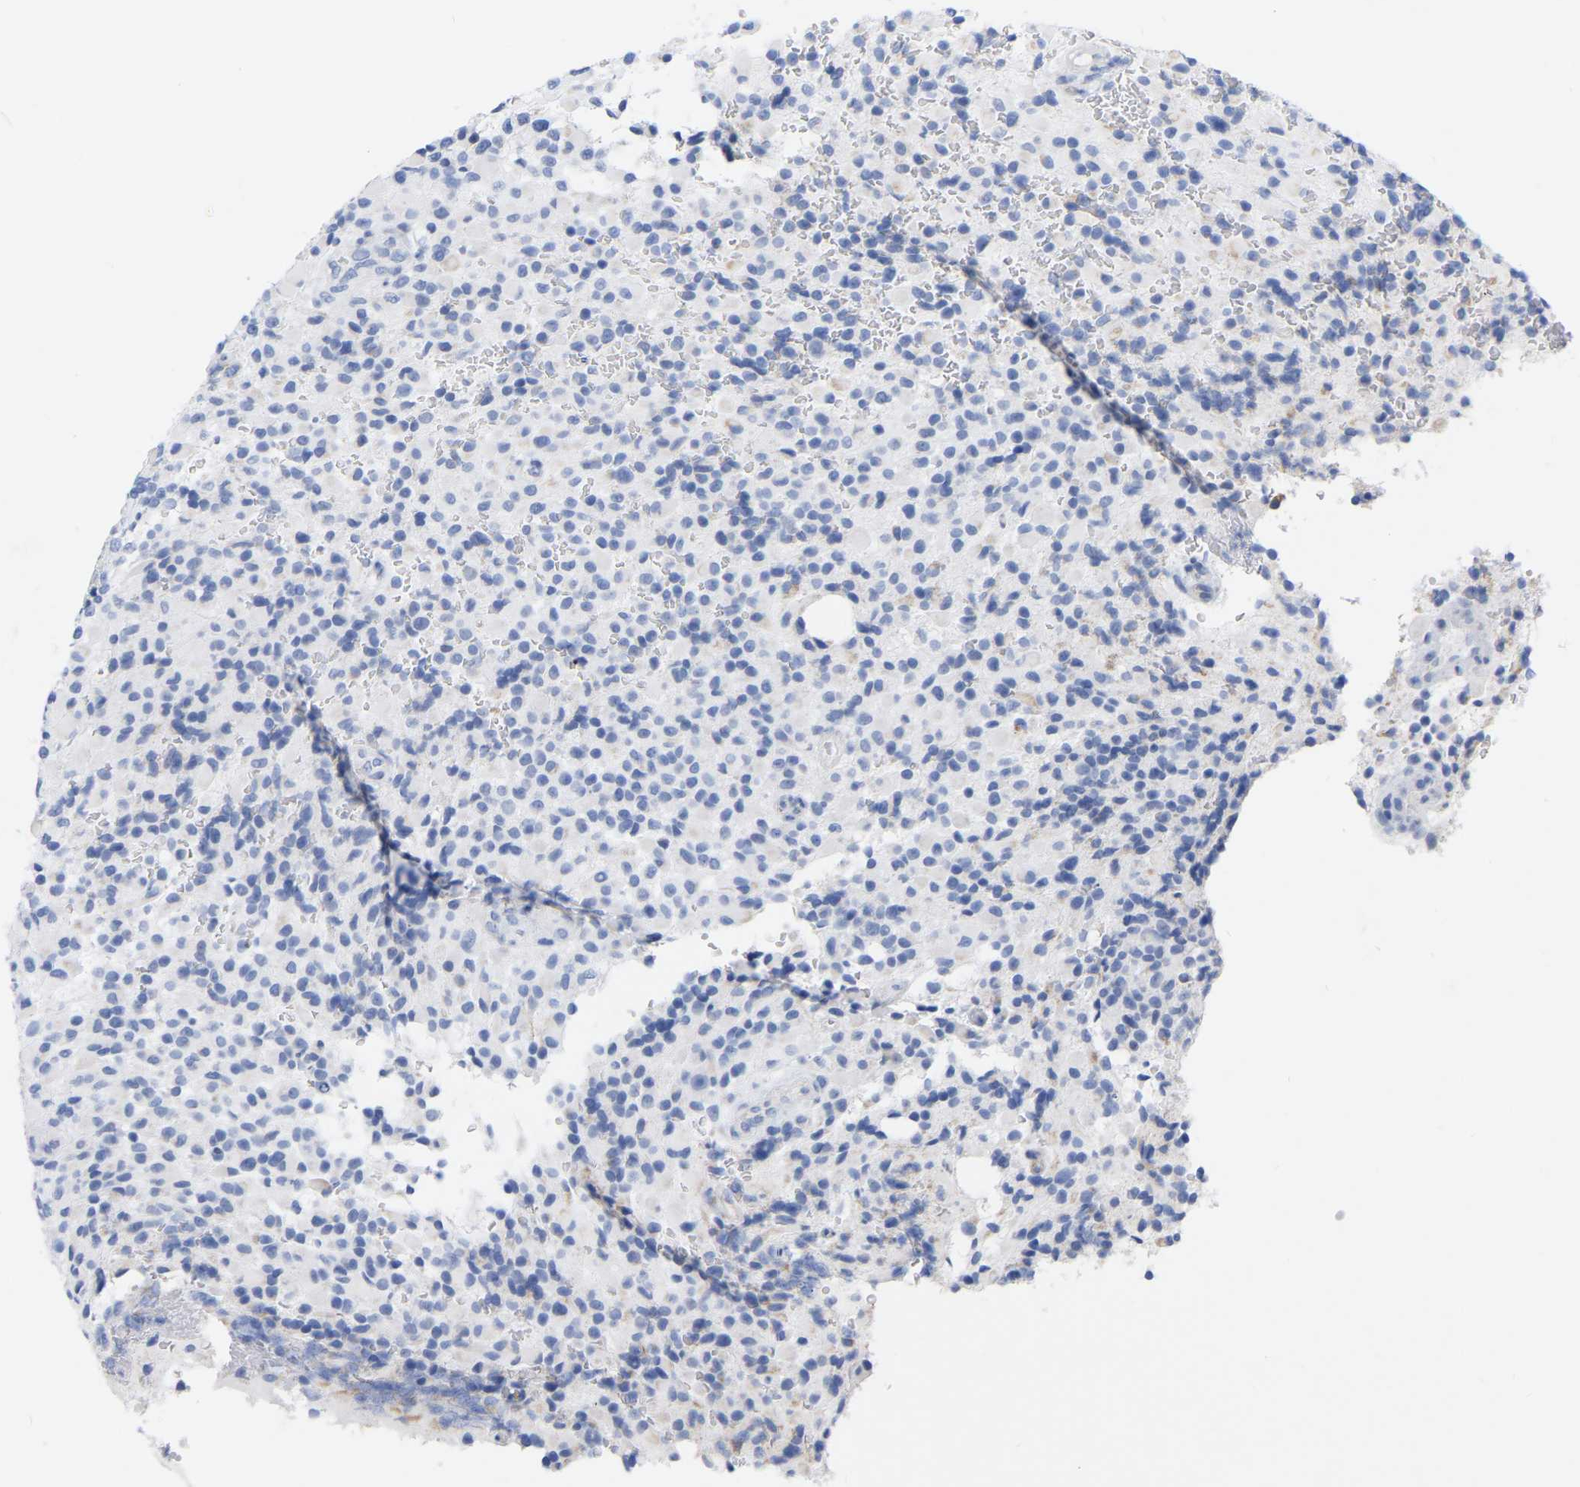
{"staining": {"intensity": "negative", "quantity": "none", "location": "none"}, "tissue": "glioma", "cell_type": "Tumor cells", "image_type": "cancer", "snomed": [{"axis": "morphology", "description": "Glioma, malignant, High grade"}, {"axis": "topography", "description": "Brain"}], "caption": "Tumor cells are negative for protein expression in human glioma. Brightfield microscopy of IHC stained with DAB (brown) and hematoxylin (blue), captured at high magnification.", "gene": "ZNF629", "patient": {"sex": "male", "age": 71}}